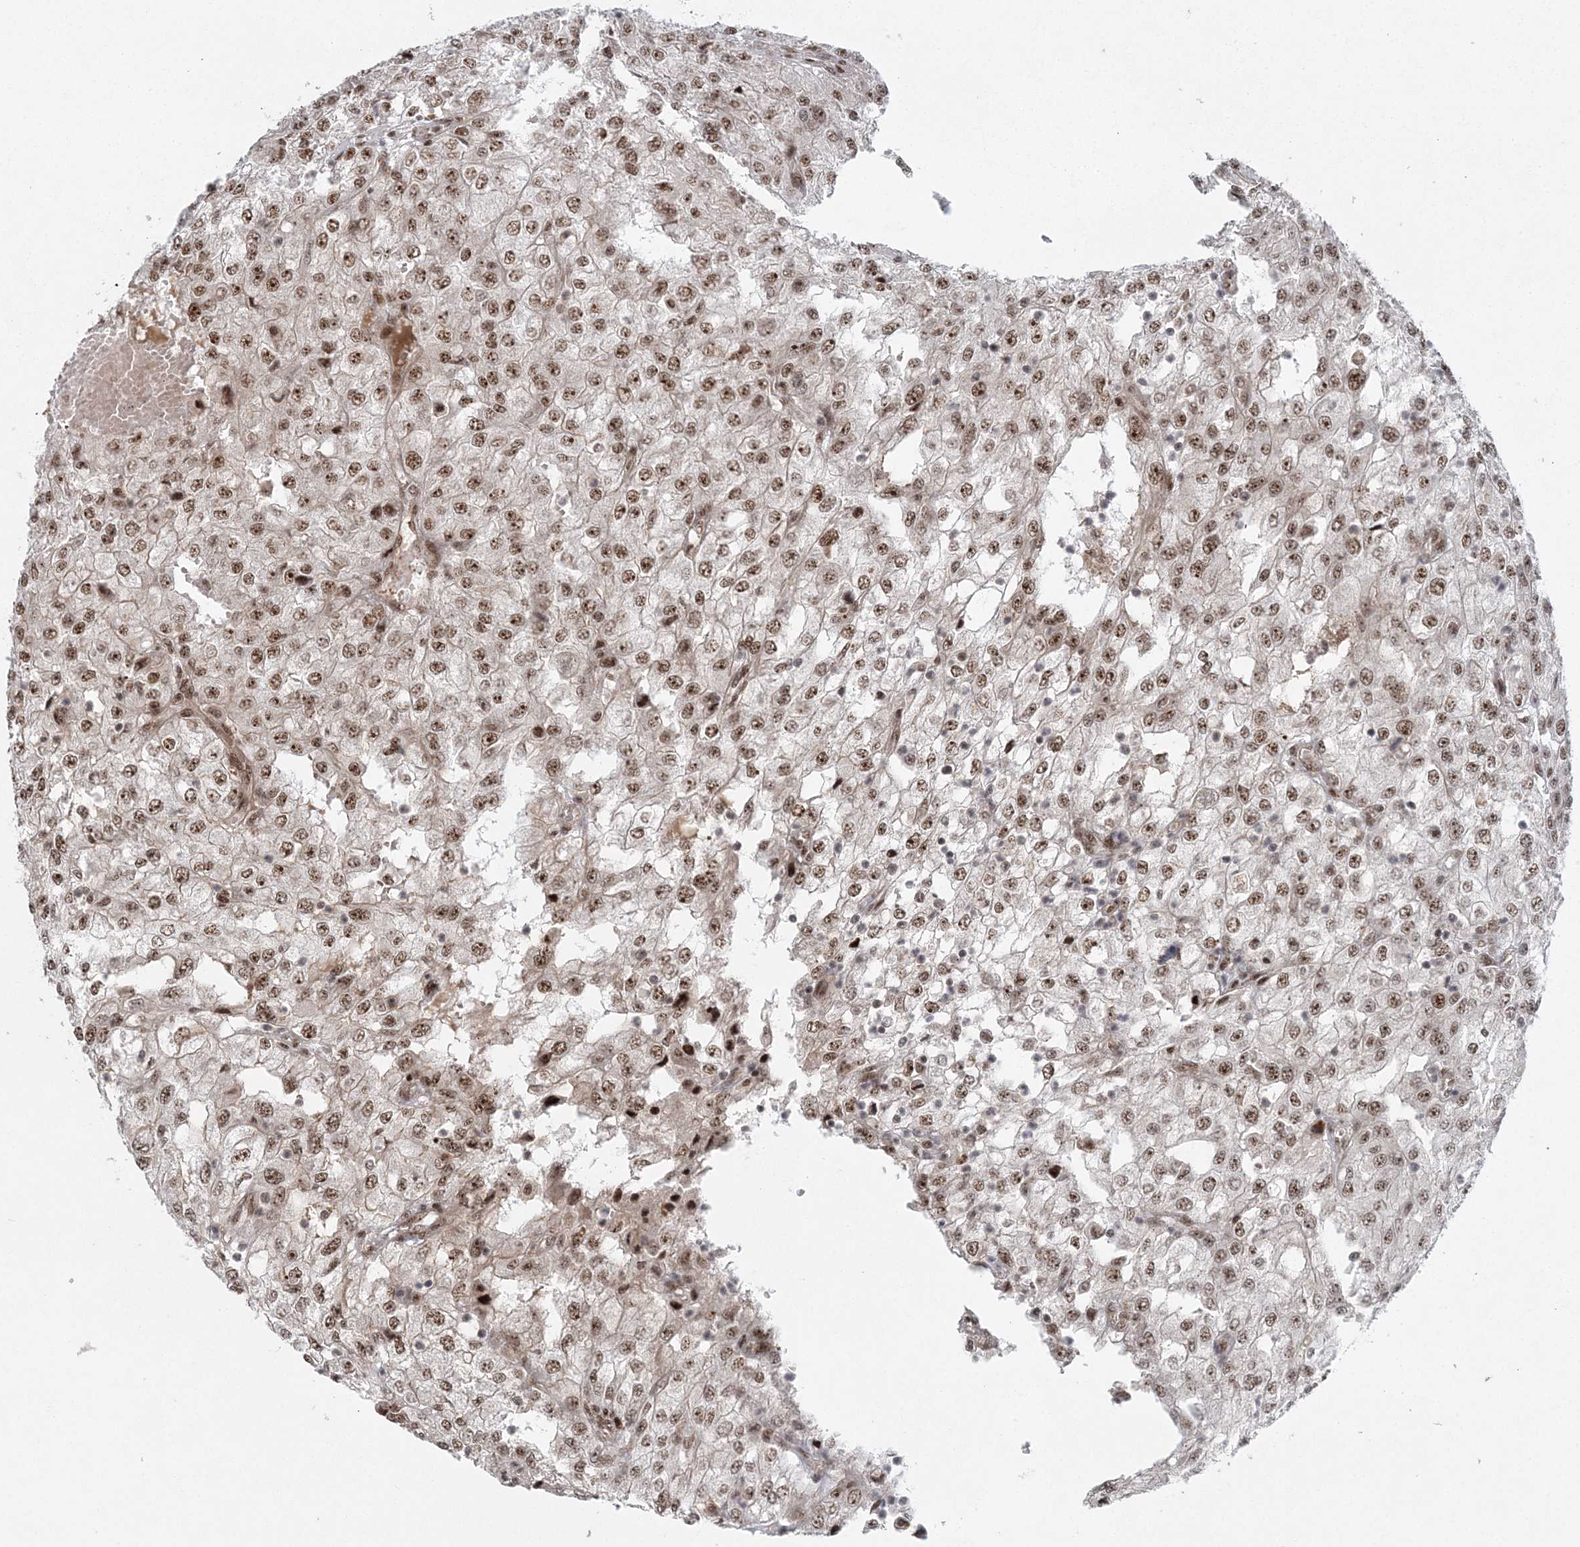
{"staining": {"intensity": "moderate", "quantity": ">75%", "location": "nuclear"}, "tissue": "renal cancer", "cell_type": "Tumor cells", "image_type": "cancer", "snomed": [{"axis": "morphology", "description": "Adenocarcinoma, NOS"}, {"axis": "topography", "description": "Kidney"}], "caption": "Protein analysis of renal cancer tissue reveals moderate nuclear expression in about >75% of tumor cells. The protein is stained brown, and the nuclei are stained in blue (DAB IHC with brightfield microscopy, high magnification).", "gene": "CWC22", "patient": {"sex": "female", "age": 54}}